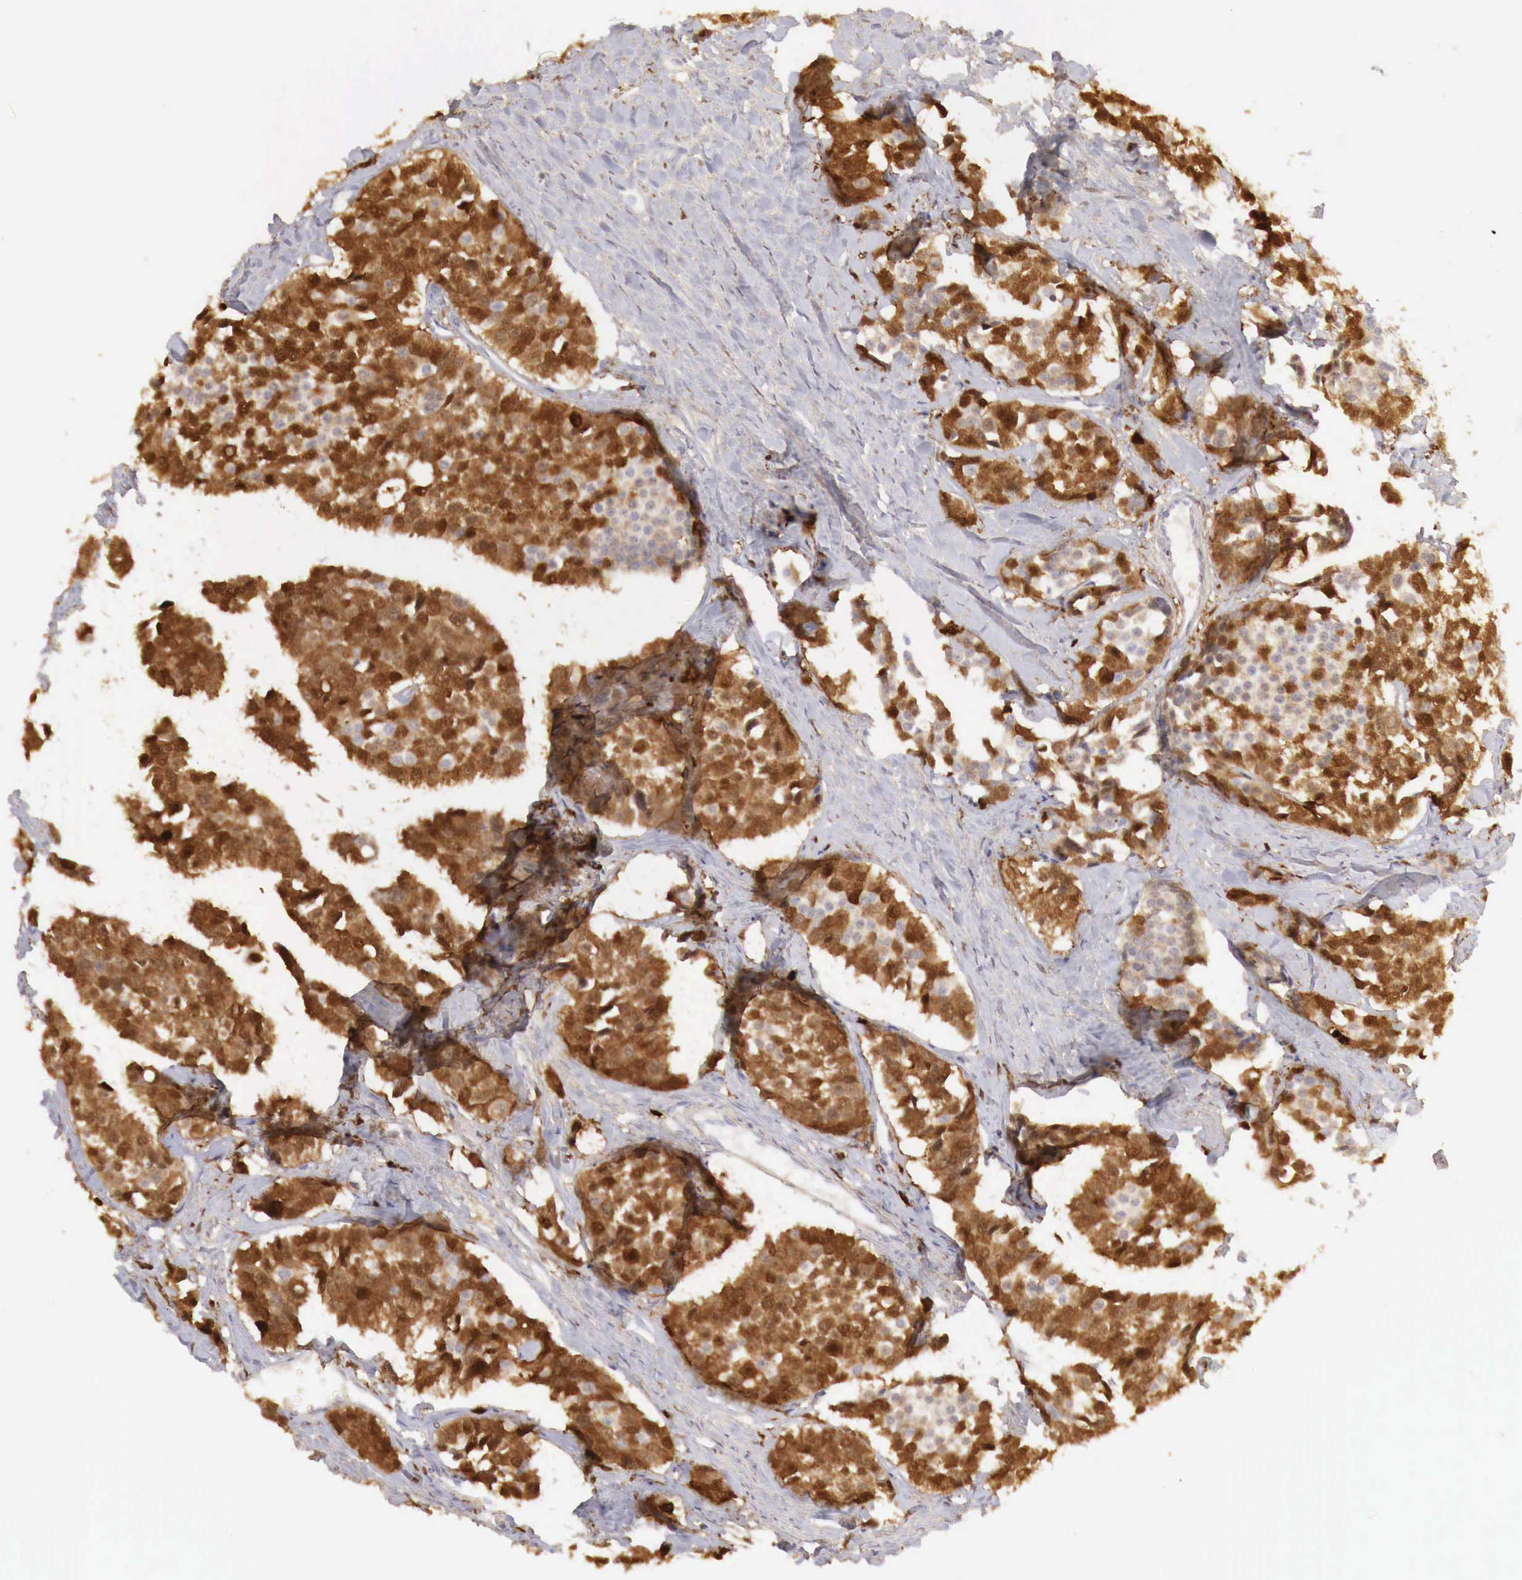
{"staining": {"intensity": "strong", "quantity": ">75%", "location": "cytoplasmic/membranous"}, "tissue": "carcinoid", "cell_type": "Tumor cells", "image_type": "cancer", "snomed": [{"axis": "morphology", "description": "Carcinoid, malignant, NOS"}, {"axis": "topography", "description": "Small intestine"}], "caption": "This image displays immunohistochemistry (IHC) staining of malignant carcinoid, with high strong cytoplasmic/membranous expression in approximately >75% of tumor cells.", "gene": "RENBP", "patient": {"sex": "male", "age": 60}}